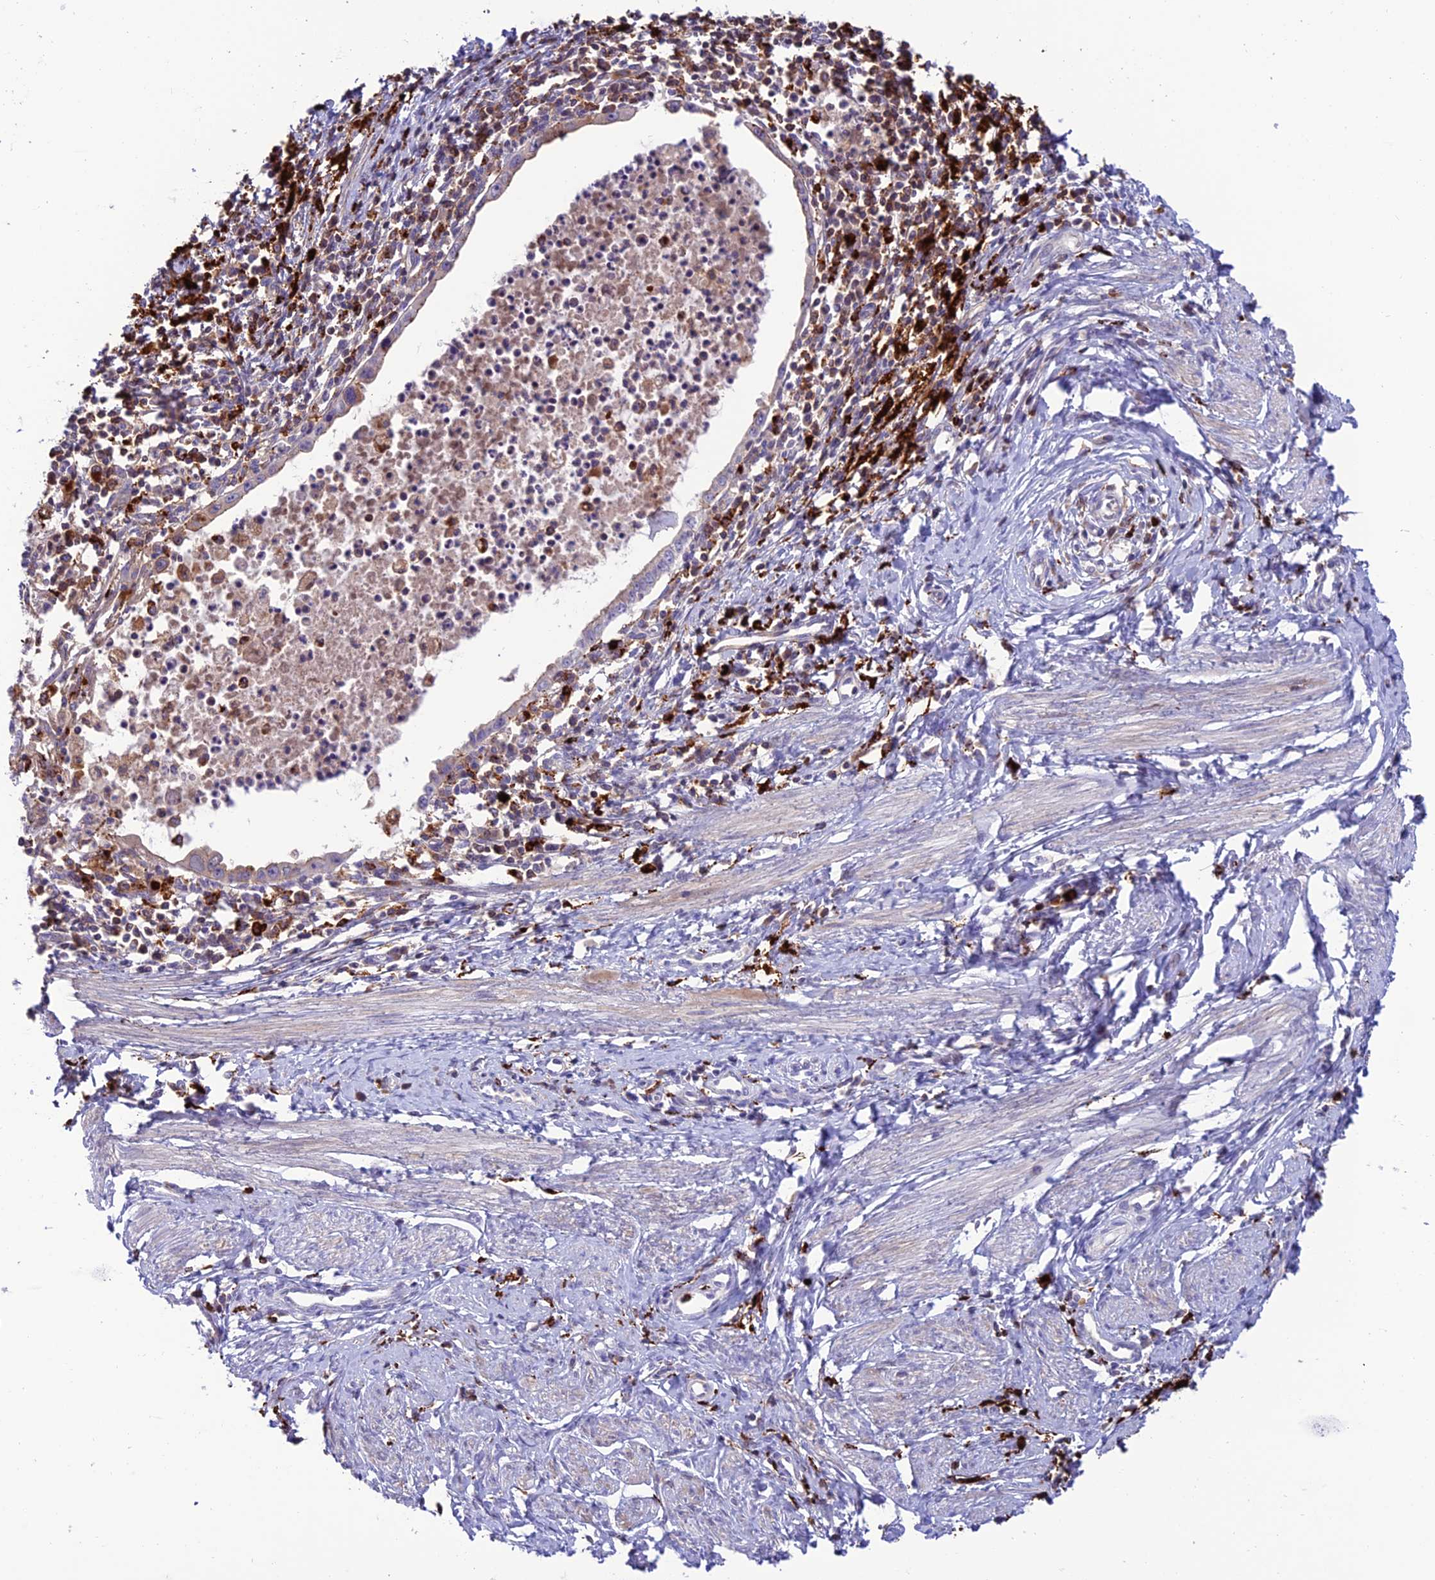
{"staining": {"intensity": "negative", "quantity": "none", "location": "none"}, "tissue": "cervical cancer", "cell_type": "Tumor cells", "image_type": "cancer", "snomed": [{"axis": "morphology", "description": "Adenocarcinoma, NOS"}, {"axis": "topography", "description": "Cervix"}], "caption": "Human adenocarcinoma (cervical) stained for a protein using immunohistochemistry shows no expression in tumor cells.", "gene": "ARHGEF18", "patient": {"sex": "female", "age": 36}}